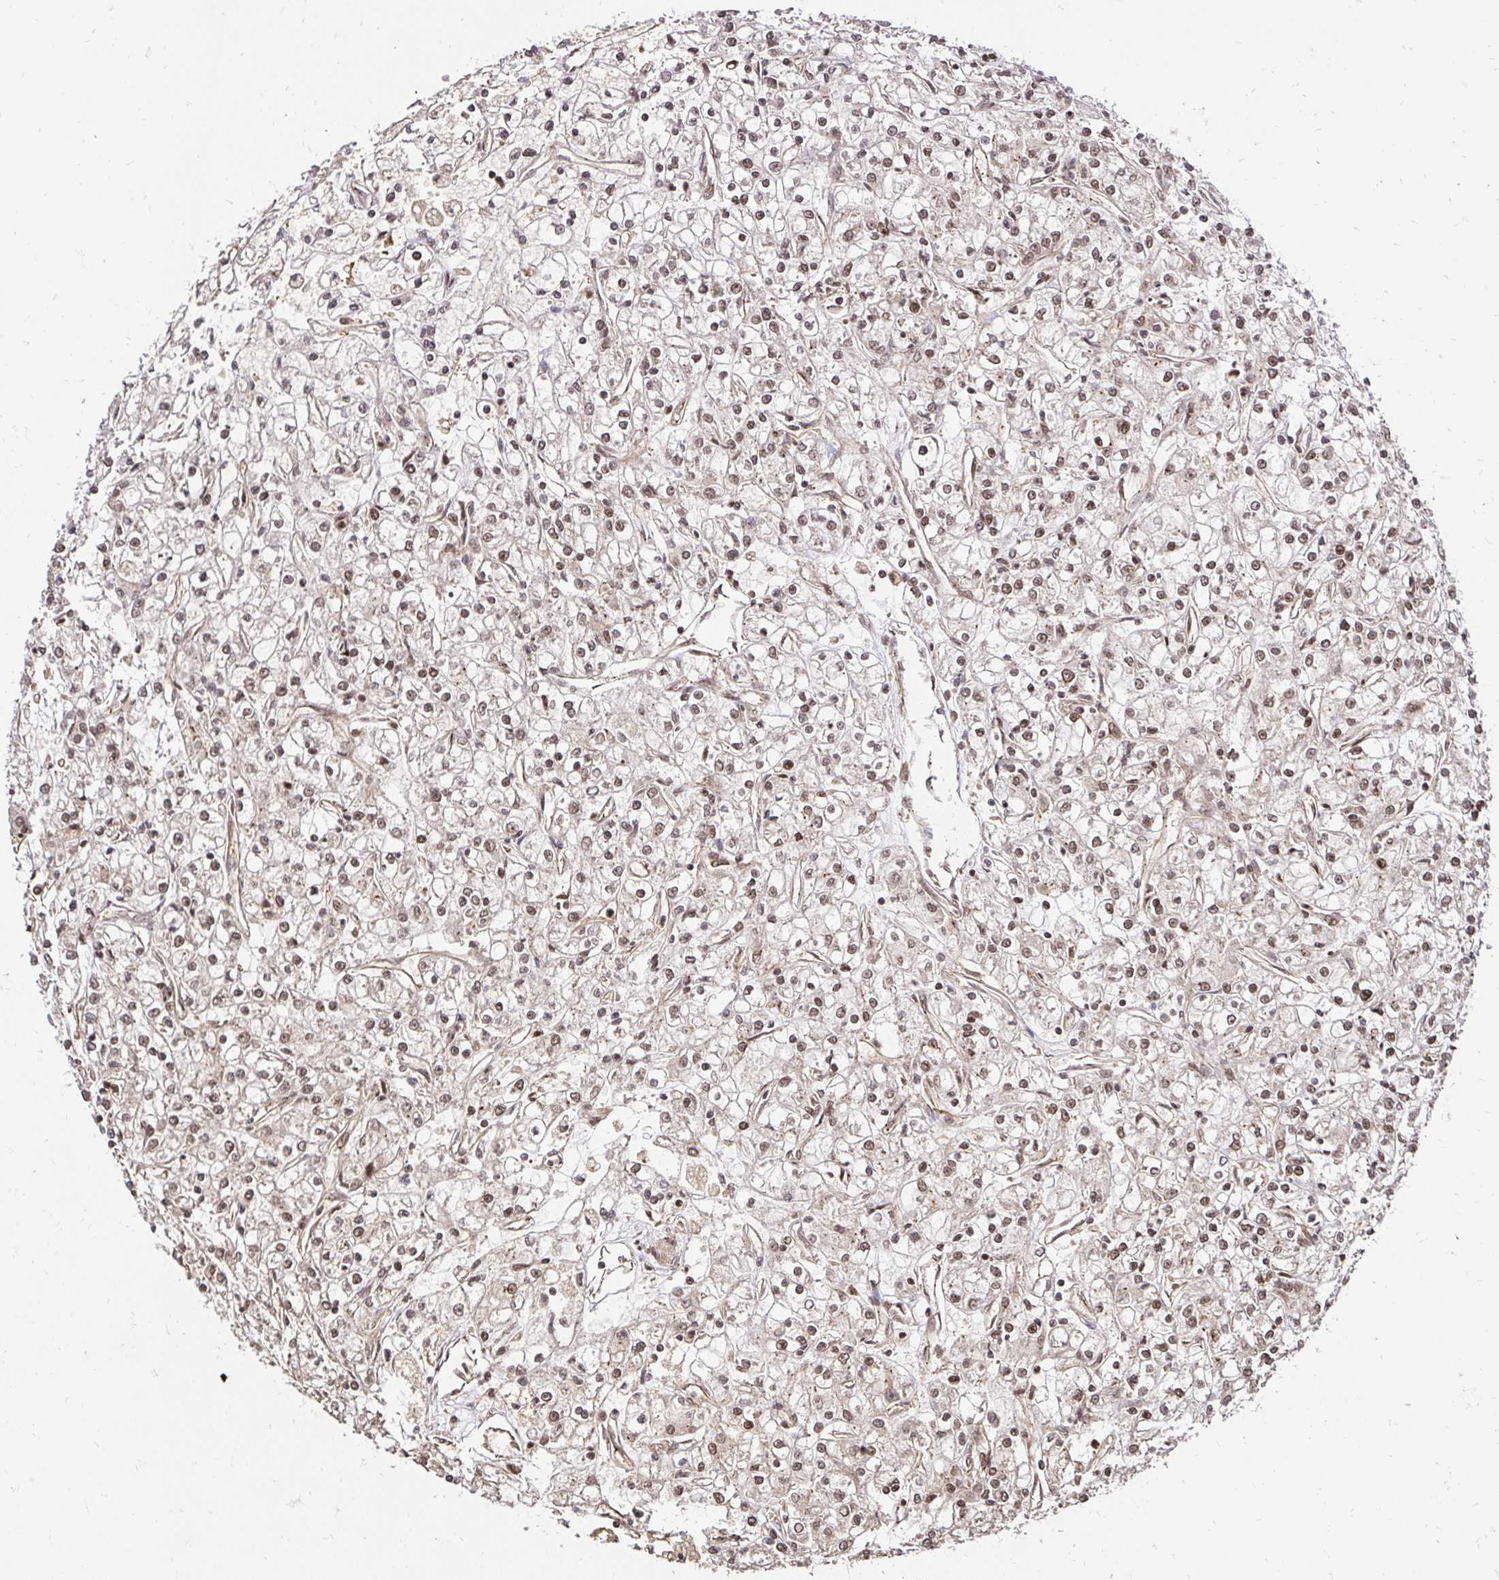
{"staining": {"intensity": "weak", "quantity": ">75%", "location": "nuclear"}, "tissue": "renal cancer", "cell_type": "Tumor cells", "image_type": "cancer", "snomed": [{"axis": "morphology", "description": "Adenocarcinoma, NOS"}, {"axis": "topography", "description": "Kidney"}], "caption": "Adenocarcinoma (renal) stained with a protein marker exhibits weak staining in tumor cells.", "gene": "GLYR1", "patient": {"sex": "female", "age": 59}}